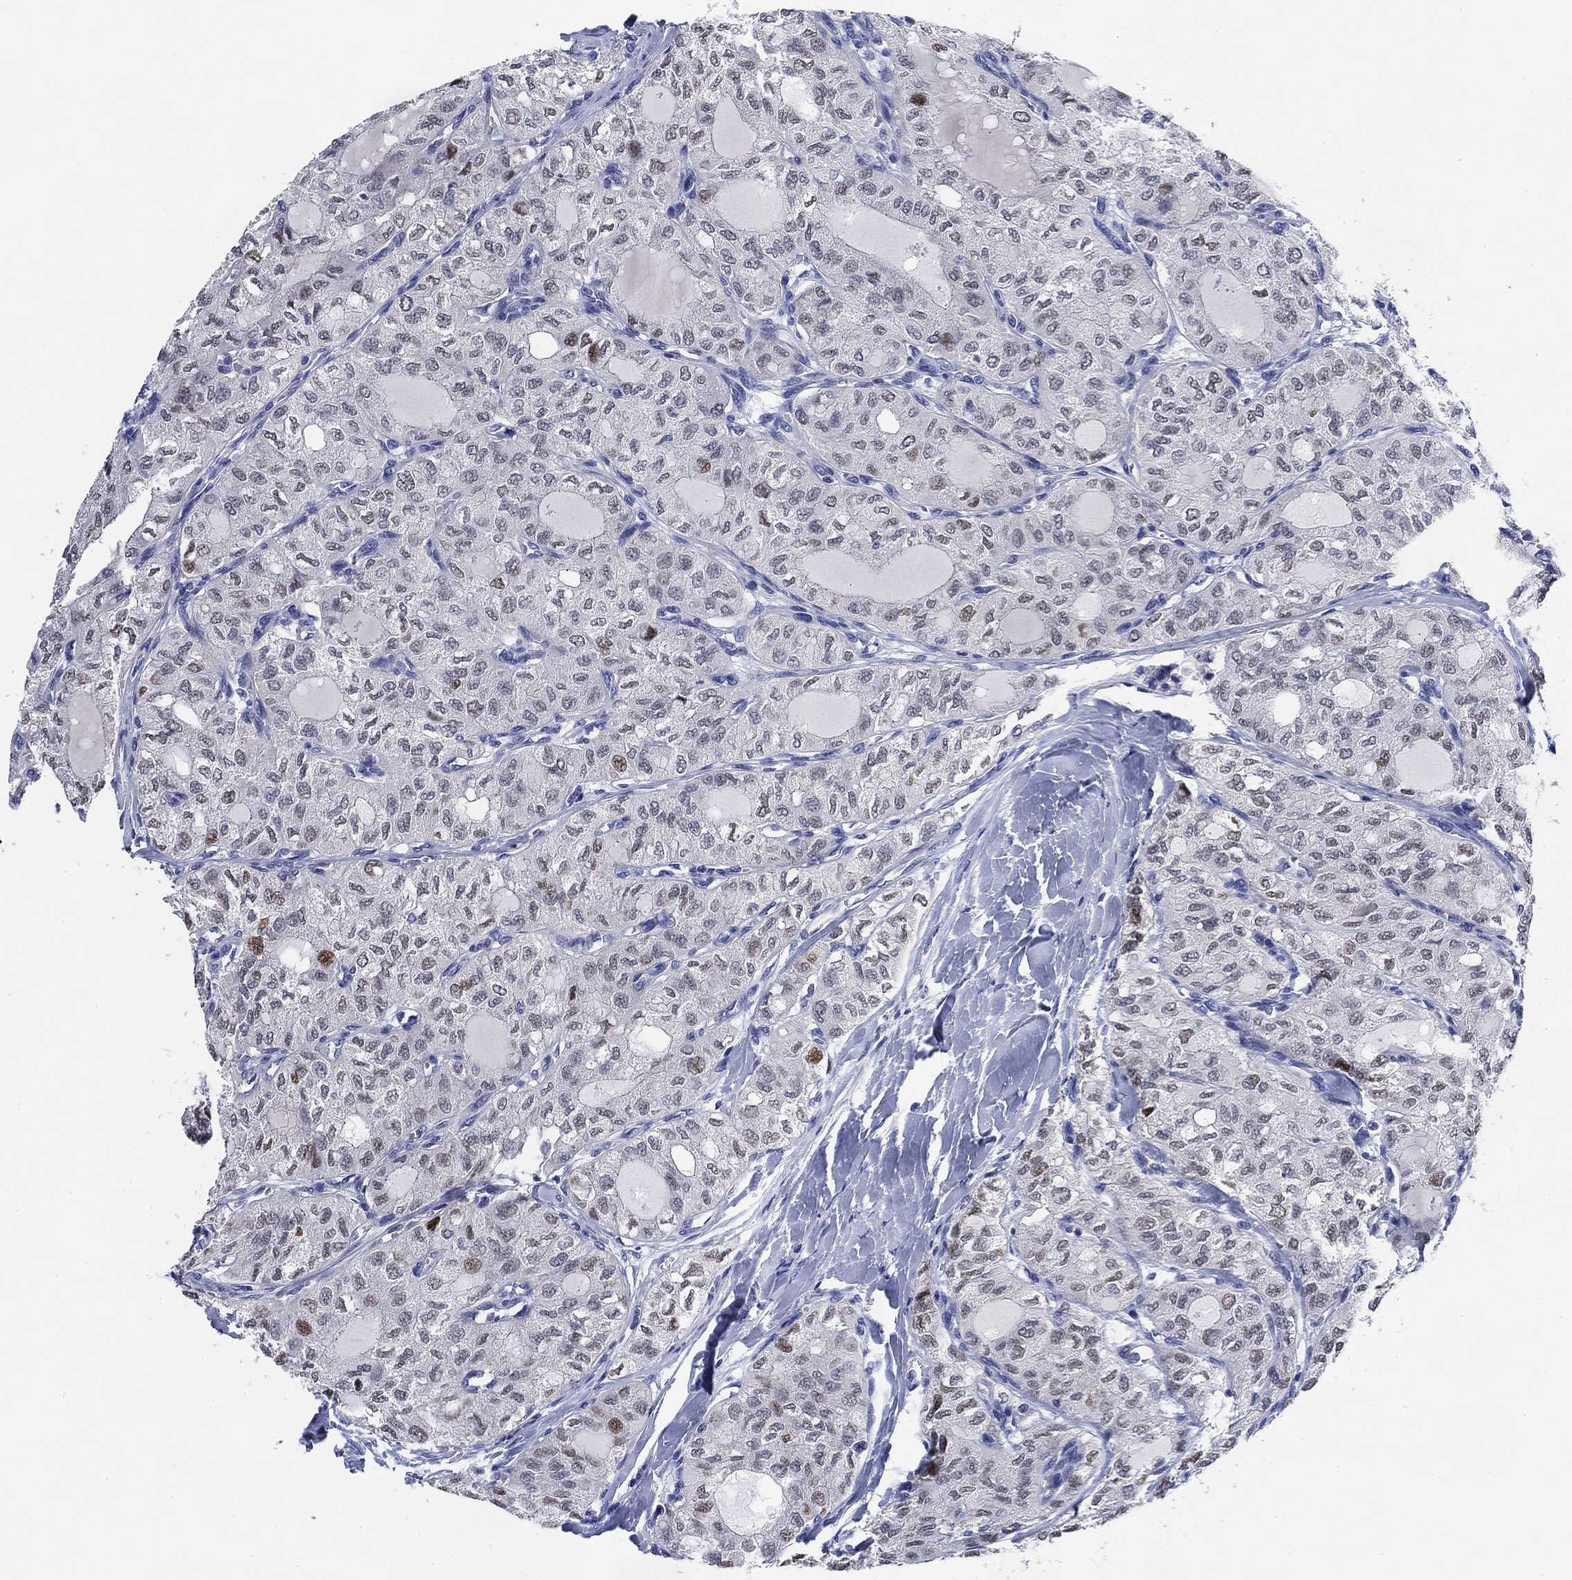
{"staining": {"intensity": "weak", "quantity": "<25%", "location": "nuclear"}, "tissue": "thyroid cancer", "cell_type": "Tumor cells", "image_type": "cancer", "snomed": [{"axis": "morphology", "description": "Follicular adenoma carcinoma, NOS"}, {"axis": "topography", "description": "Thyroid gland"}], "caption": "Human follicular adenoma carcinoma (thyroid) stained for a protein using immunohistochemistry (IHC) reveals no staining in tumor cells.", "gene": "DAZL", "patient": {"sex": "male", "age": 75}}